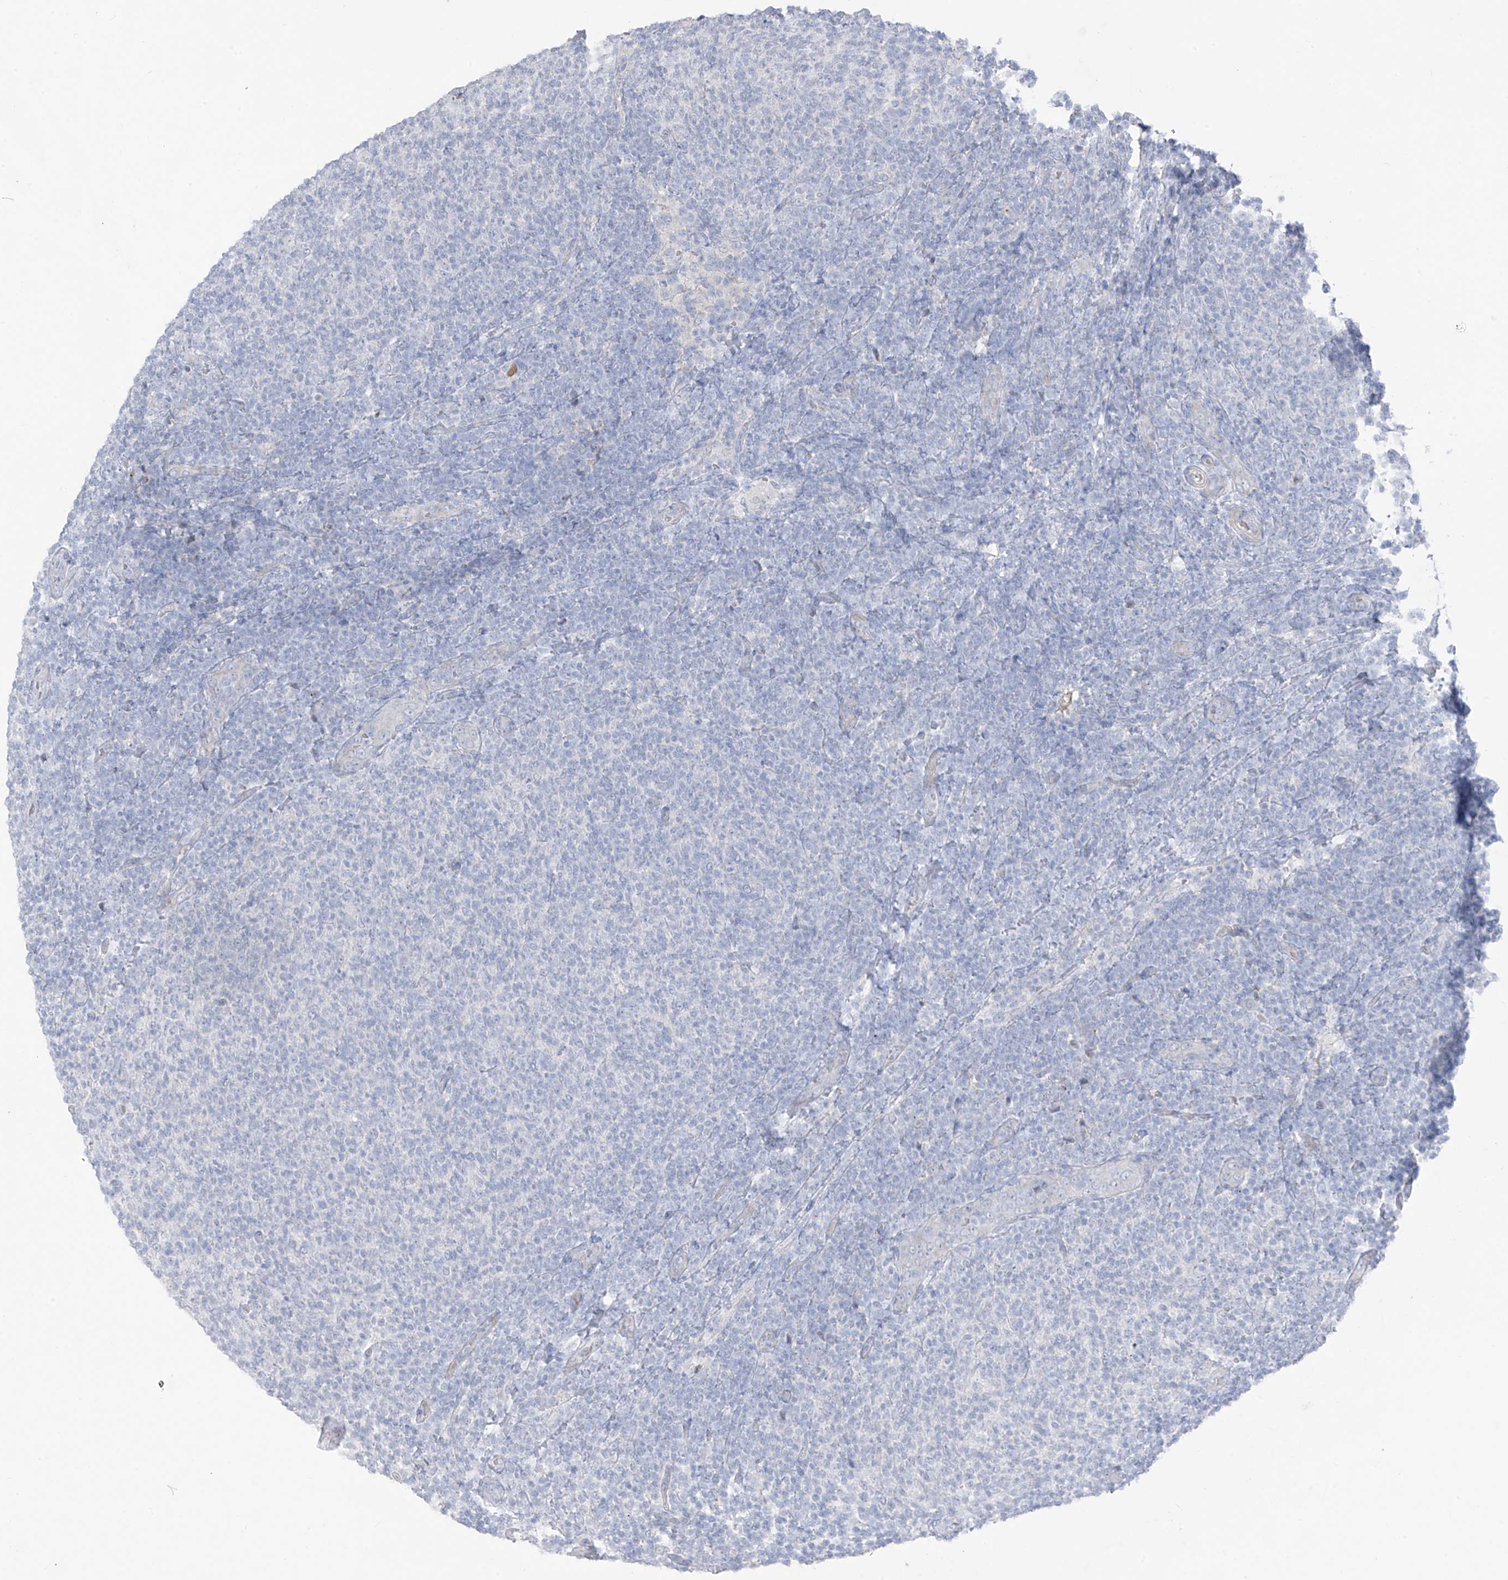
{"staining": {"intensity": "negative", "quantity": "none", "location": "none"}, "tissue": "lymphoma", "cell_type": "Tumor cells", "image_type": "cancer", "snomed": [{"axis": "morphology", "description": "Malignant lymphoma, non-Hodgkin's type, Low grade"}, {"axis": "topography", "description": "Lymph node"}], "caption": "Malignant lymphoma, non-Hodgkin's type (low-grade) stained for a protein using immunohistochemistry exhibits no staining tumor cells.", "gene": "ASPRV1", "patient": {"sex": "male", "age": 66}}